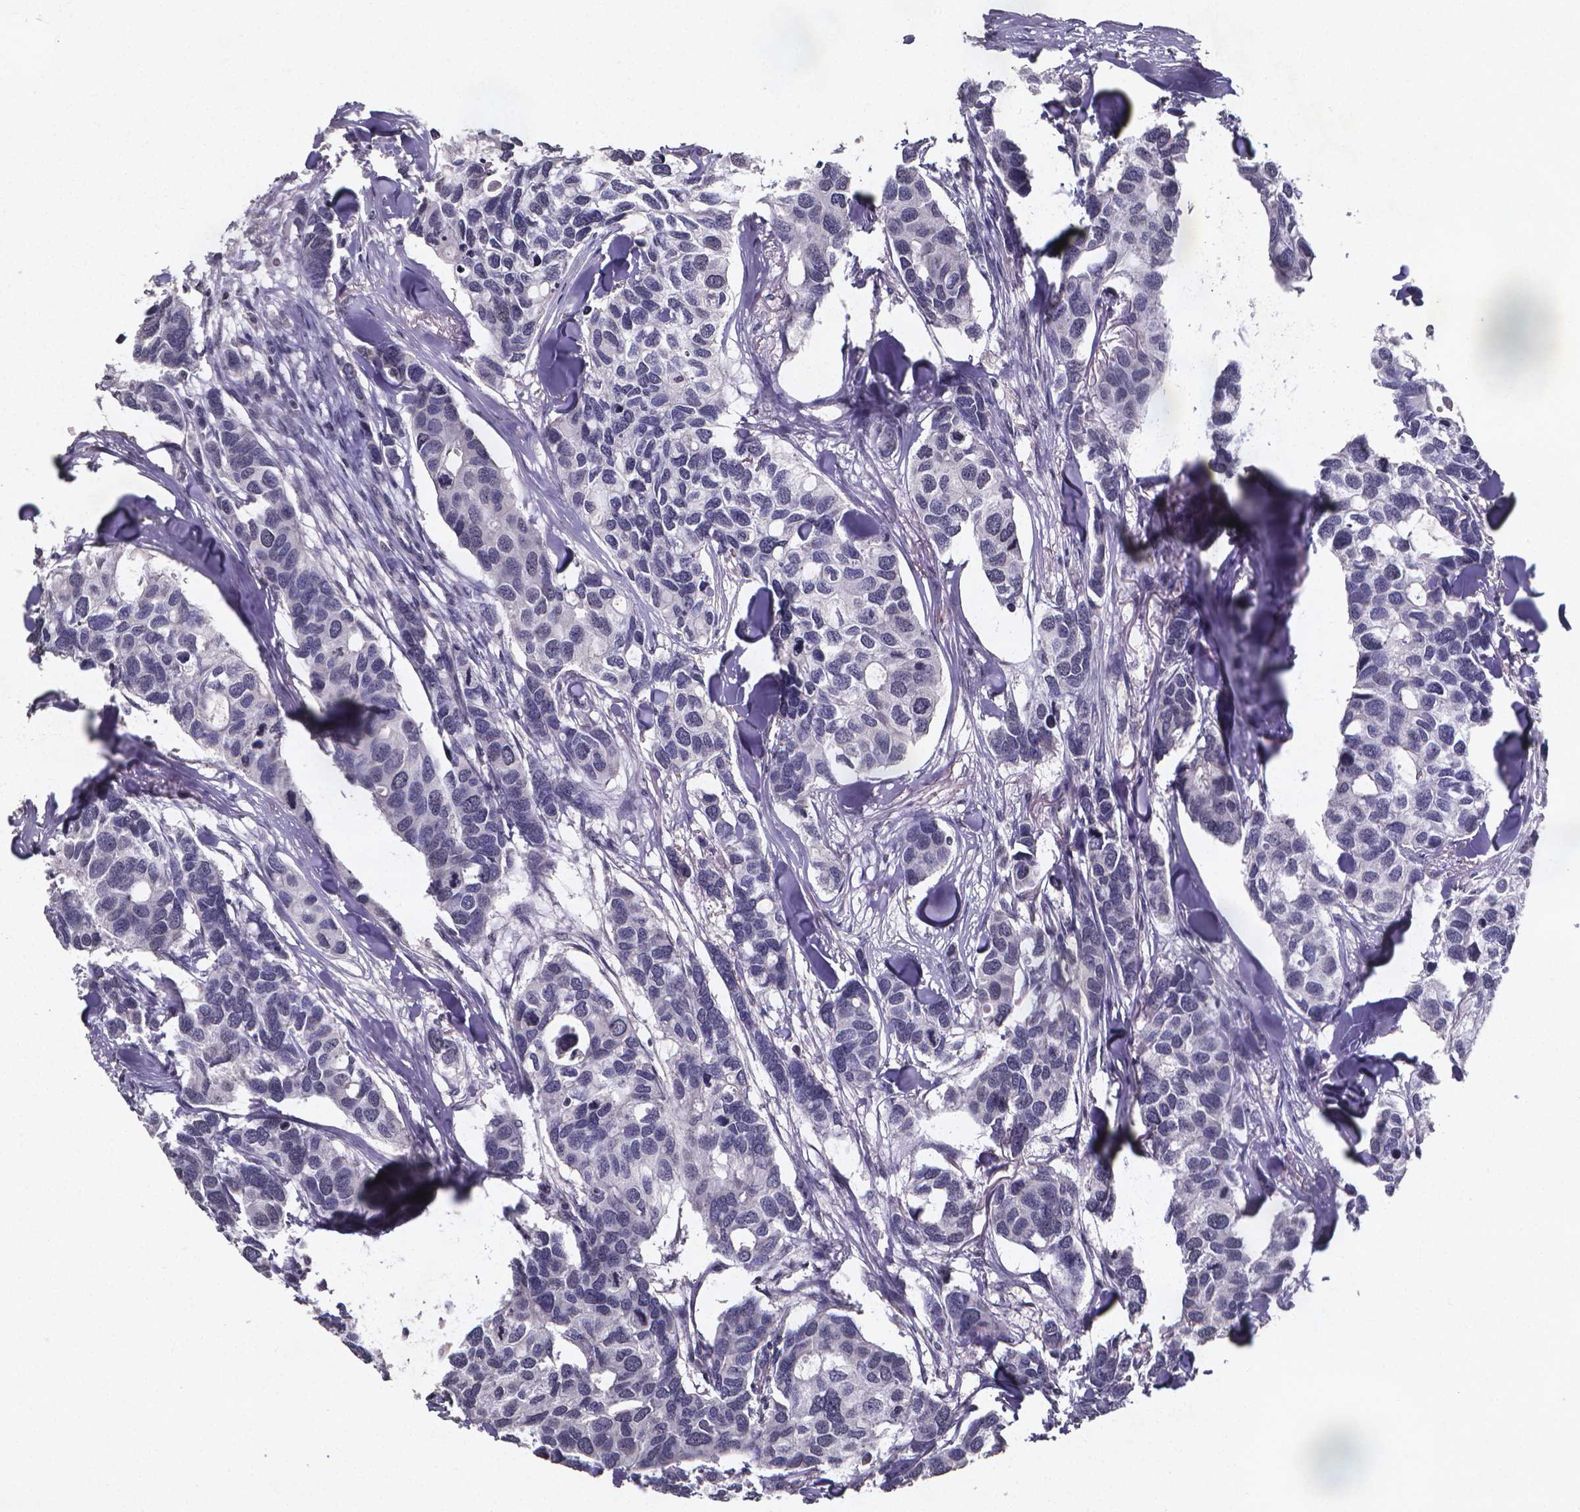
{"staining": {"intensity": "negative", "quantity": "none", "location": "none"}, "tissue": "breast cancer", "cell_type": "Tumor cells", "image_type": "cancer", "snomed": [{"axis": "morphology", "description": "Duct carcinoma"}, {"axis": "topography", "description": "Breast"}], "caption": "Tumor cells show no significant staining in breast intraductal carcinoma.", "gene": "TP73", "patient": {"sex": "female", "age": 83}}